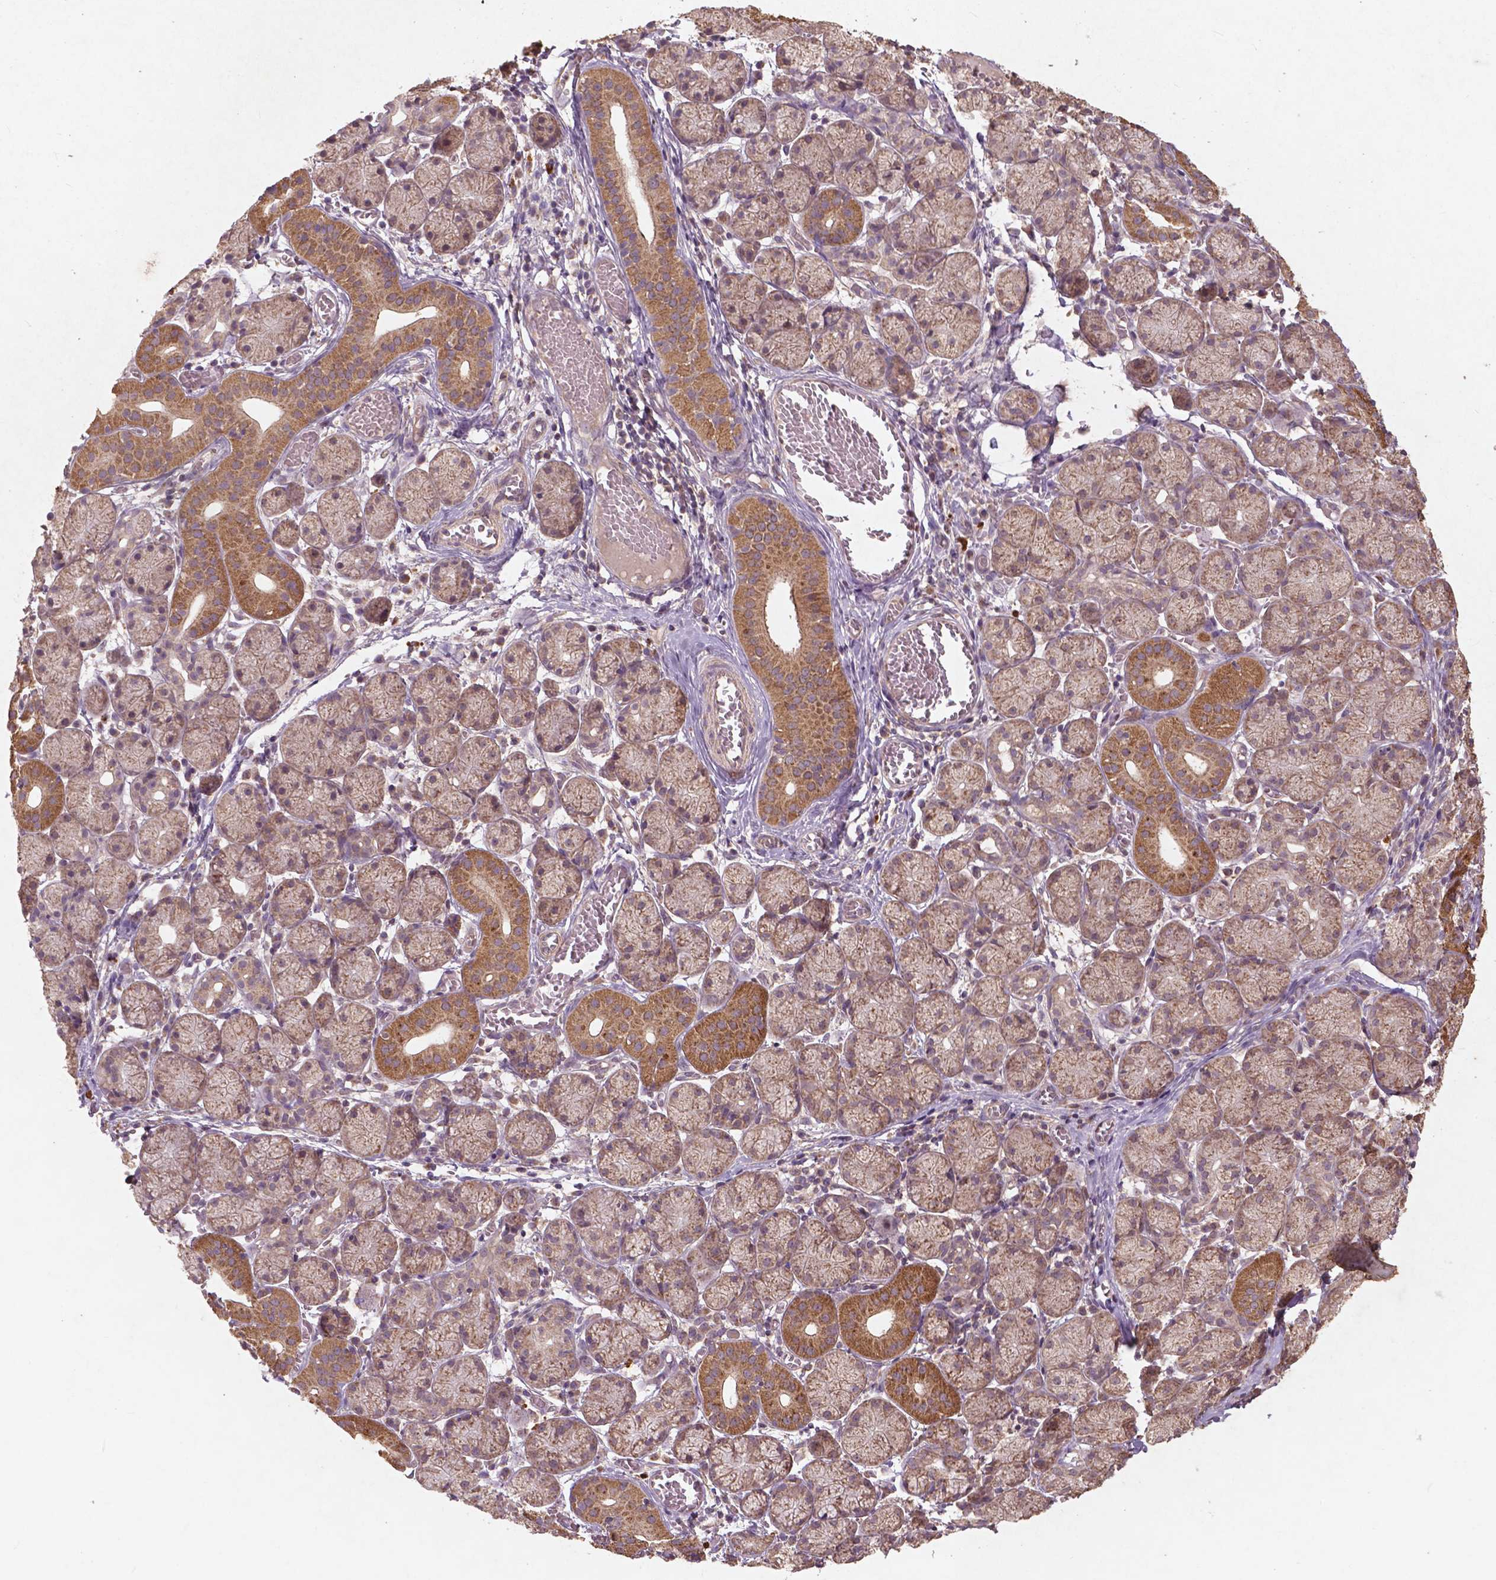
{"staining": {"intensity": "moderate", "quantity": "25%-75%", "location": "cytoplasmic/membranous"}, "tissue": "salivary gland", "cell_type": "Glandular cells", "image_type": "normal", "snomed": [{"axis": "morphology", "description": "Normal tissue, NOS"}, {"axis": "topography", "description": "Salivary gland"}, {"axis": "topography", "description": "Peripheral nerve tissue"}], "caption": "Immunohistochemistry staining of benign salivary gland, which exhibits medium levels of moderate cytoplasmic/membranous staining in approximately 25%-75% of glandular cells indicating moderate cytoplasmic/membranous protein expression. The staining was performed using DAB (brown) for protein detection and nuclei were counterstained in hematoxylin (blue).", "gene": "ST6GALNAC5", "patient": {"sex": "female", "age": 24}}